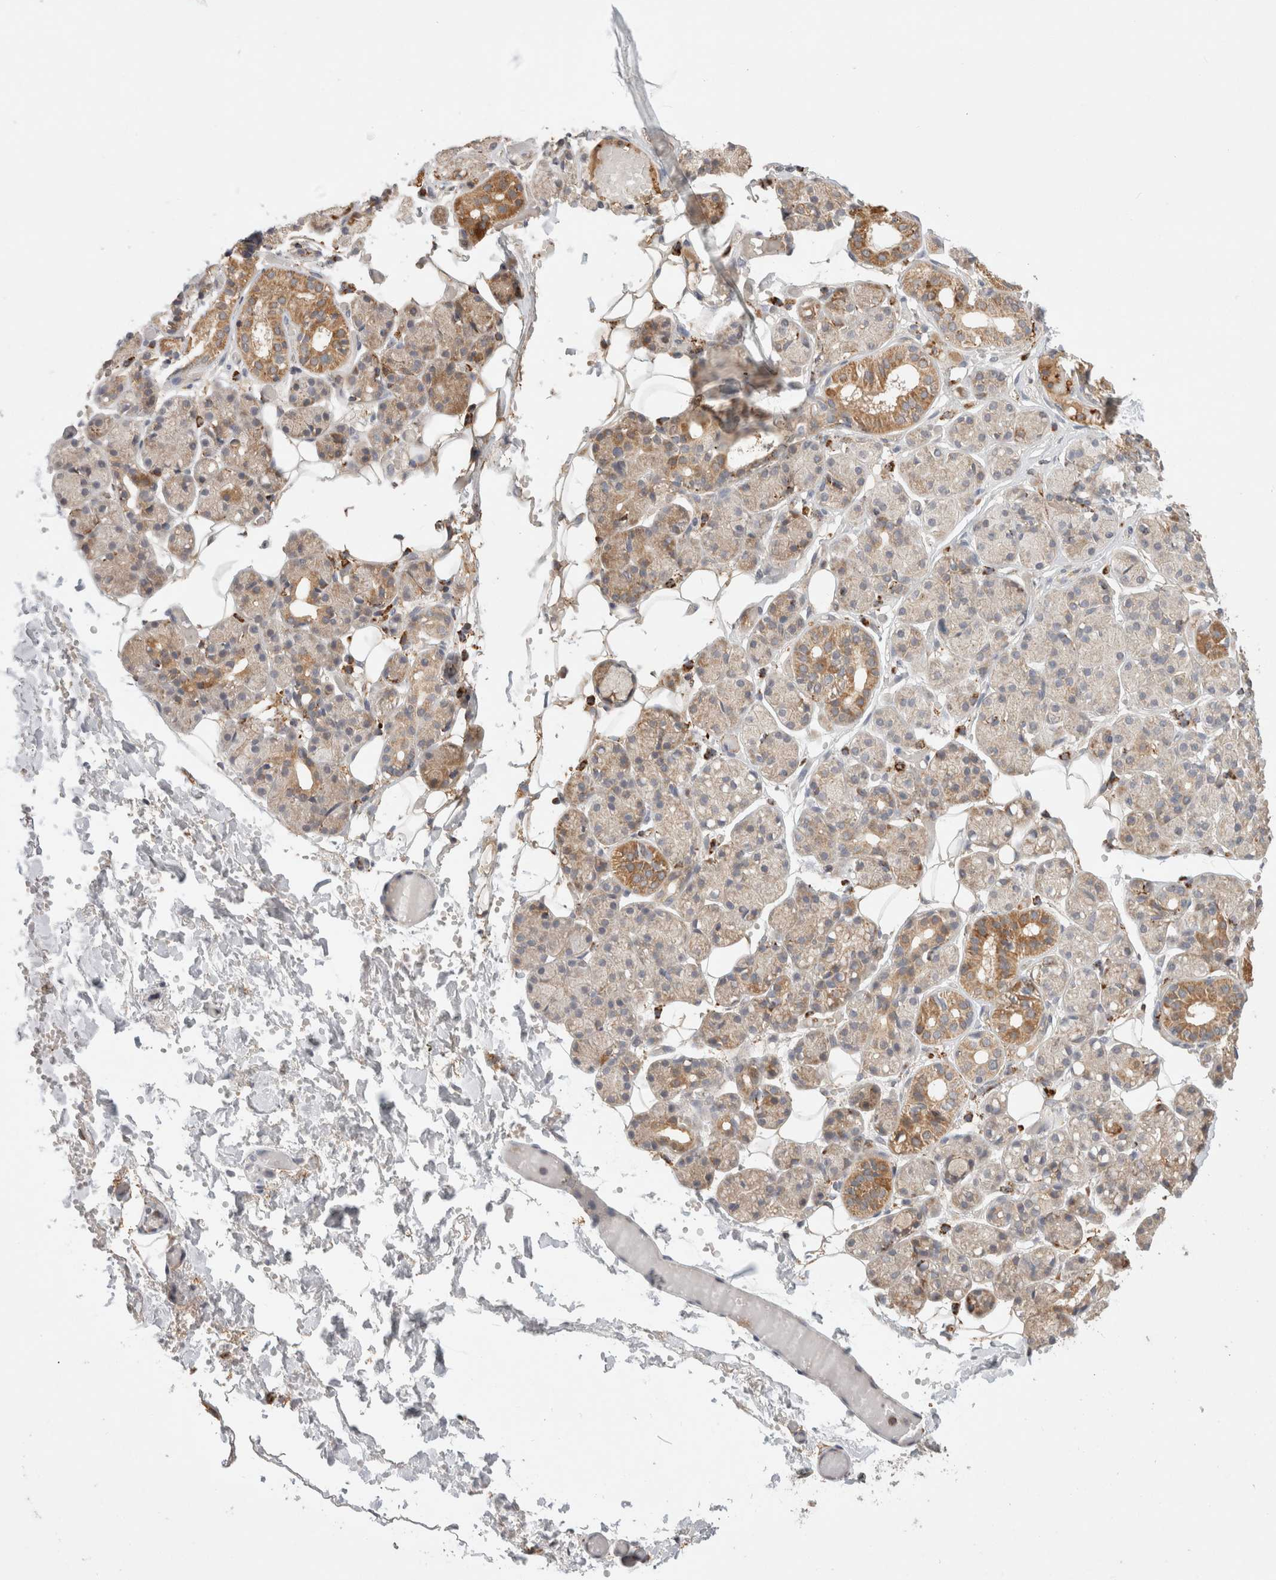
{"staining": {"intensity": "moderate", "quantity": "25%-75%", "location": "cytoplasmic/membranous"}, "tissue": "salivary gland", "cell_type": "Glandular cells", "image_type": "normal", "snomed": [{"axis": "morphology", "description": "Normal tissue, NOS"}, {"axis": "topography", "description": "Salivary gland"}], "caption": "Unremarkable salivary gland was stained to show a protein in brown. There is medium levels of moderate cytoplasmic/membranous staining in approximately 25%-75% of glandular cells.", "gene": "HROB", "patient": {"sex": "male", "age": 63}}